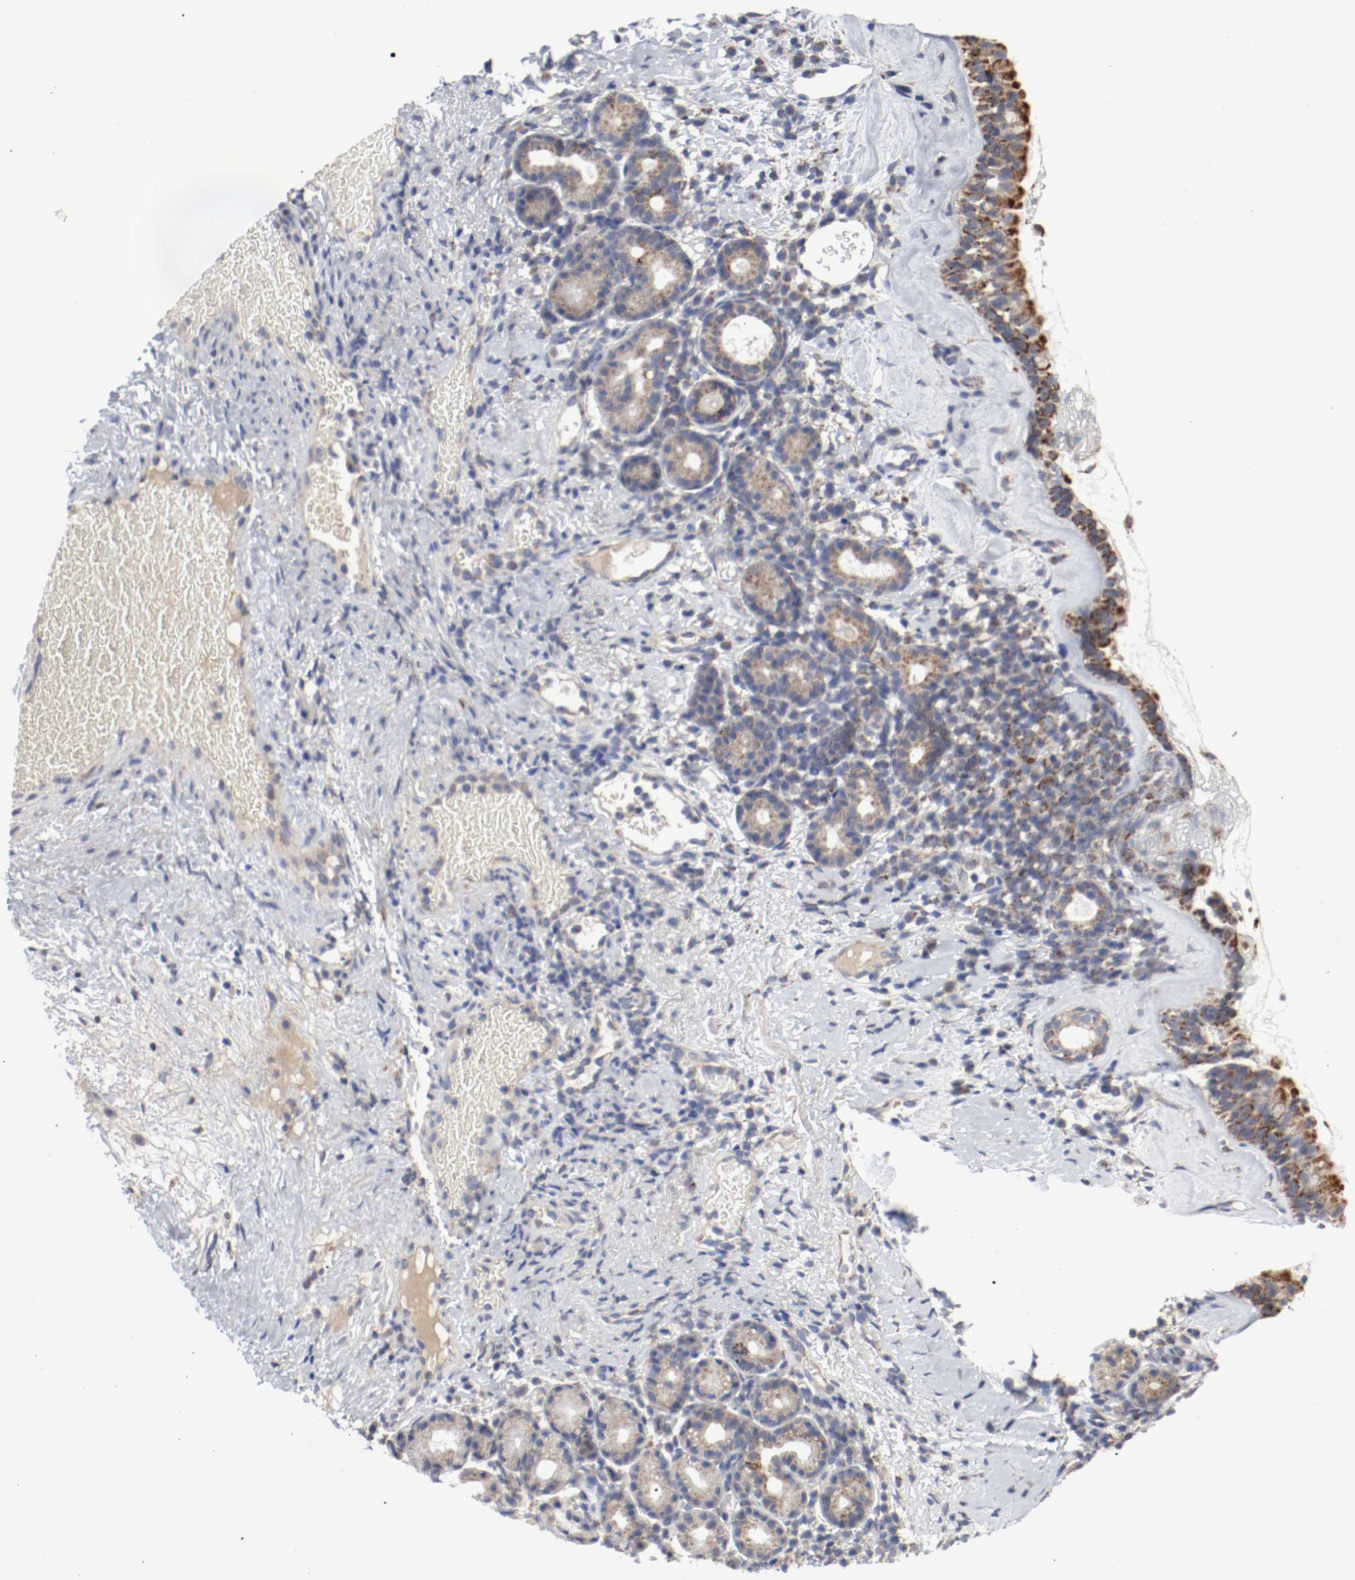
{"staining": {"intensity": "strong", "quantity": ">75%", "location": "cytoplasmic/membranous"}, "tissue": "nasopharynx", "cell_type": "Respiratory epithelial cells", "image_type": "normal", "snomed": [{"axis": "morphology", "description": "Normal tissue, NOS"}, {"axis": "morphology", "description": "Inflammation, NOS"}, {"axis": "topography", "description": "Nasopharynx"}], "caption": "This photomicrograph demonstrates immunohistochemistry (IHC) staining of unremarkable human nasopharynx, with high strong cytoplasmic/membranous staining in approximately >75% of respiratory epithelial cells.", "gene": "AFG3L2", "patient": {"sex": "female", "age": 55}}